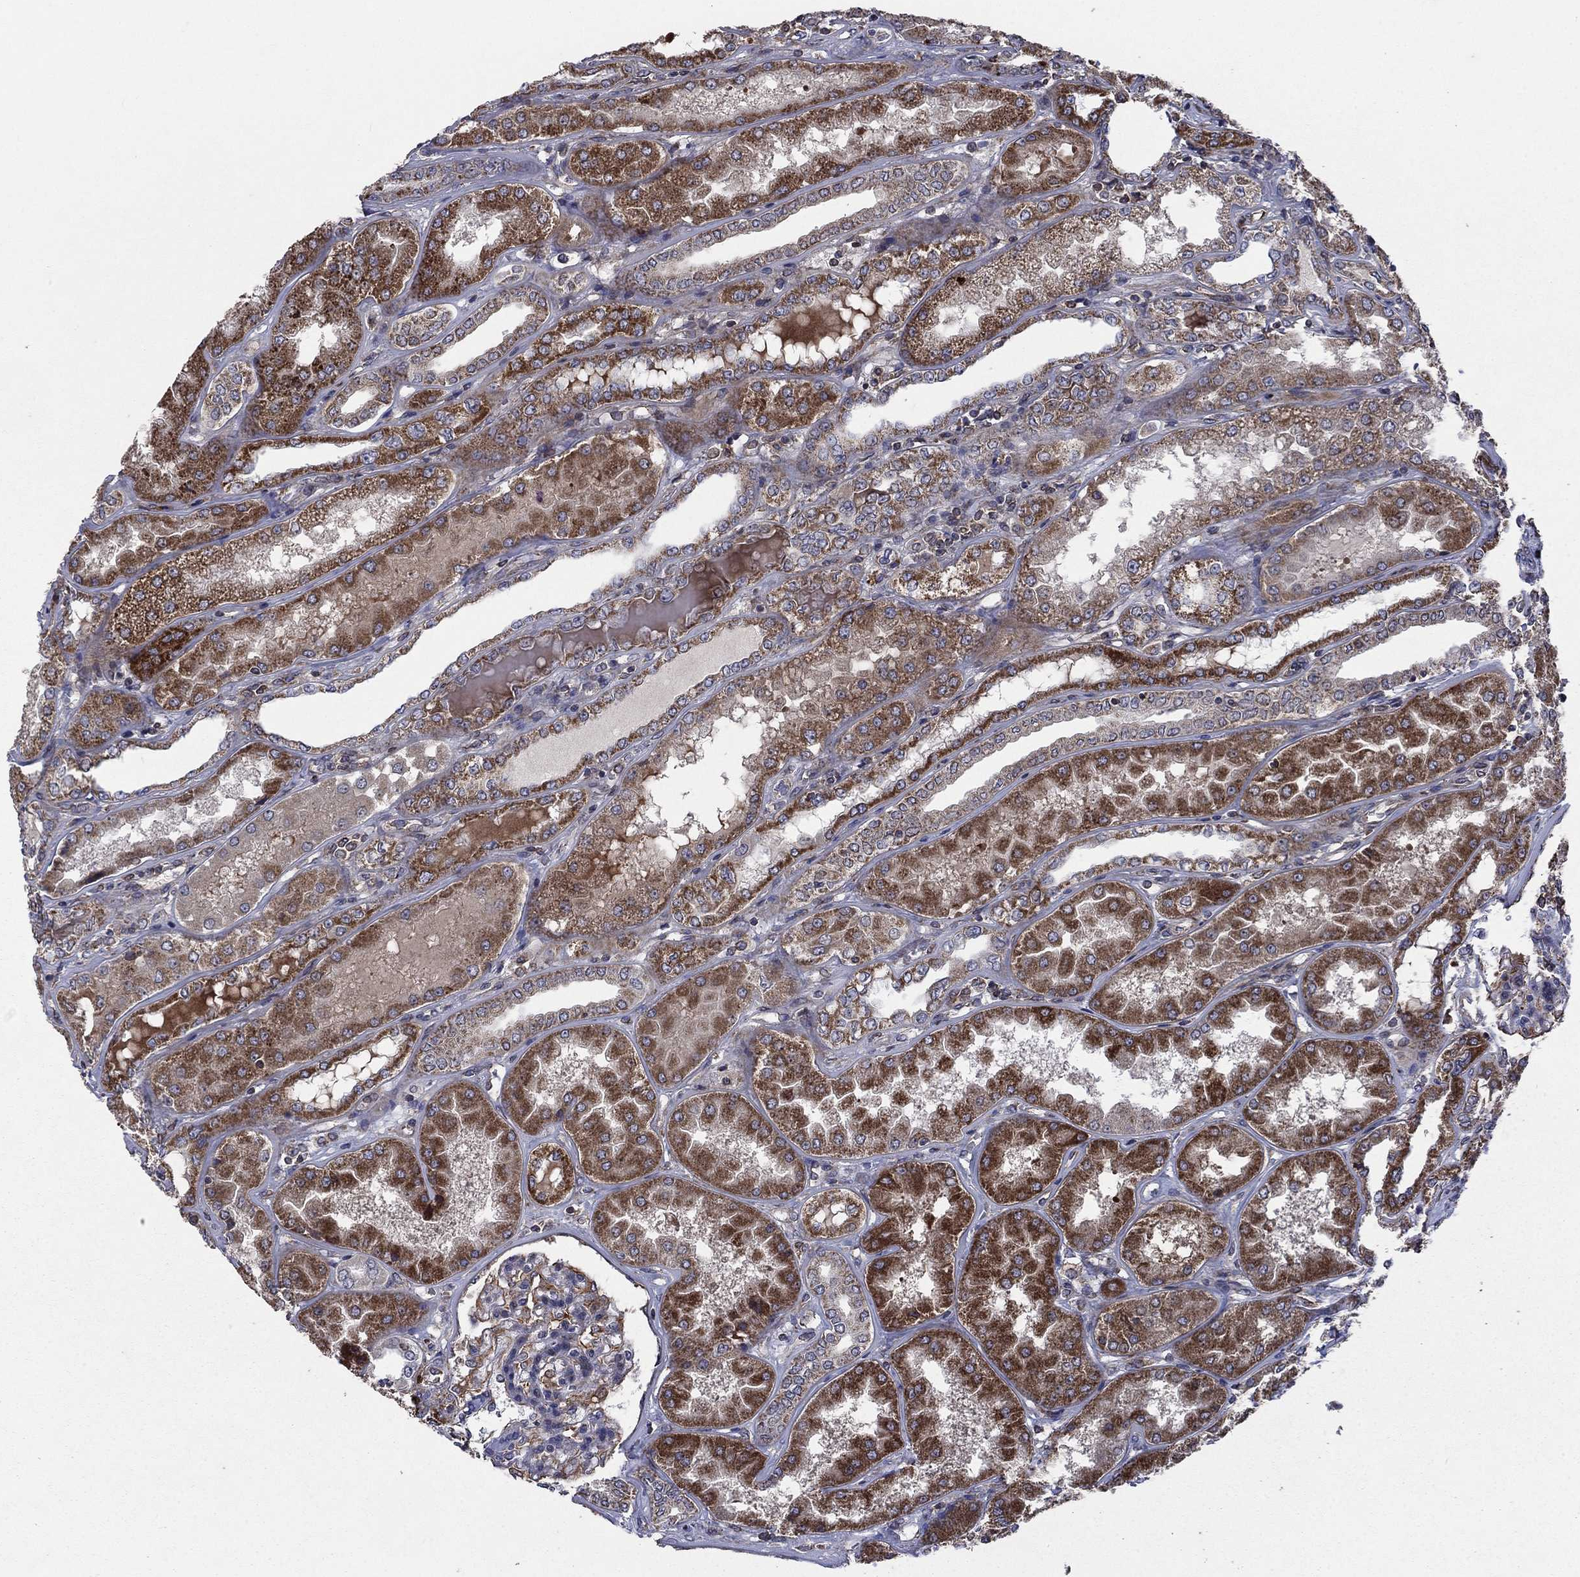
{"staining": {"intensity": "negative", "quantity": "none", "location": "none"}, "tissue": "kidney", "cell_type": "Cells in glomeruli", "image_type": "normal", "snomed": [{"axis": "morphology", "description": "Normal tissue, NOS"}, {"axis": "topography", "description": "Kidney"}], "caption": "Immunohistochemistry (IHC) histopathology image of normal kidney stained for a protein (brown), which displays no staining in cells in glomeruli. Nuclei are stained in blue.", "gene": "NDUFC1", "patient": {"sex": "female", "age": 56}}